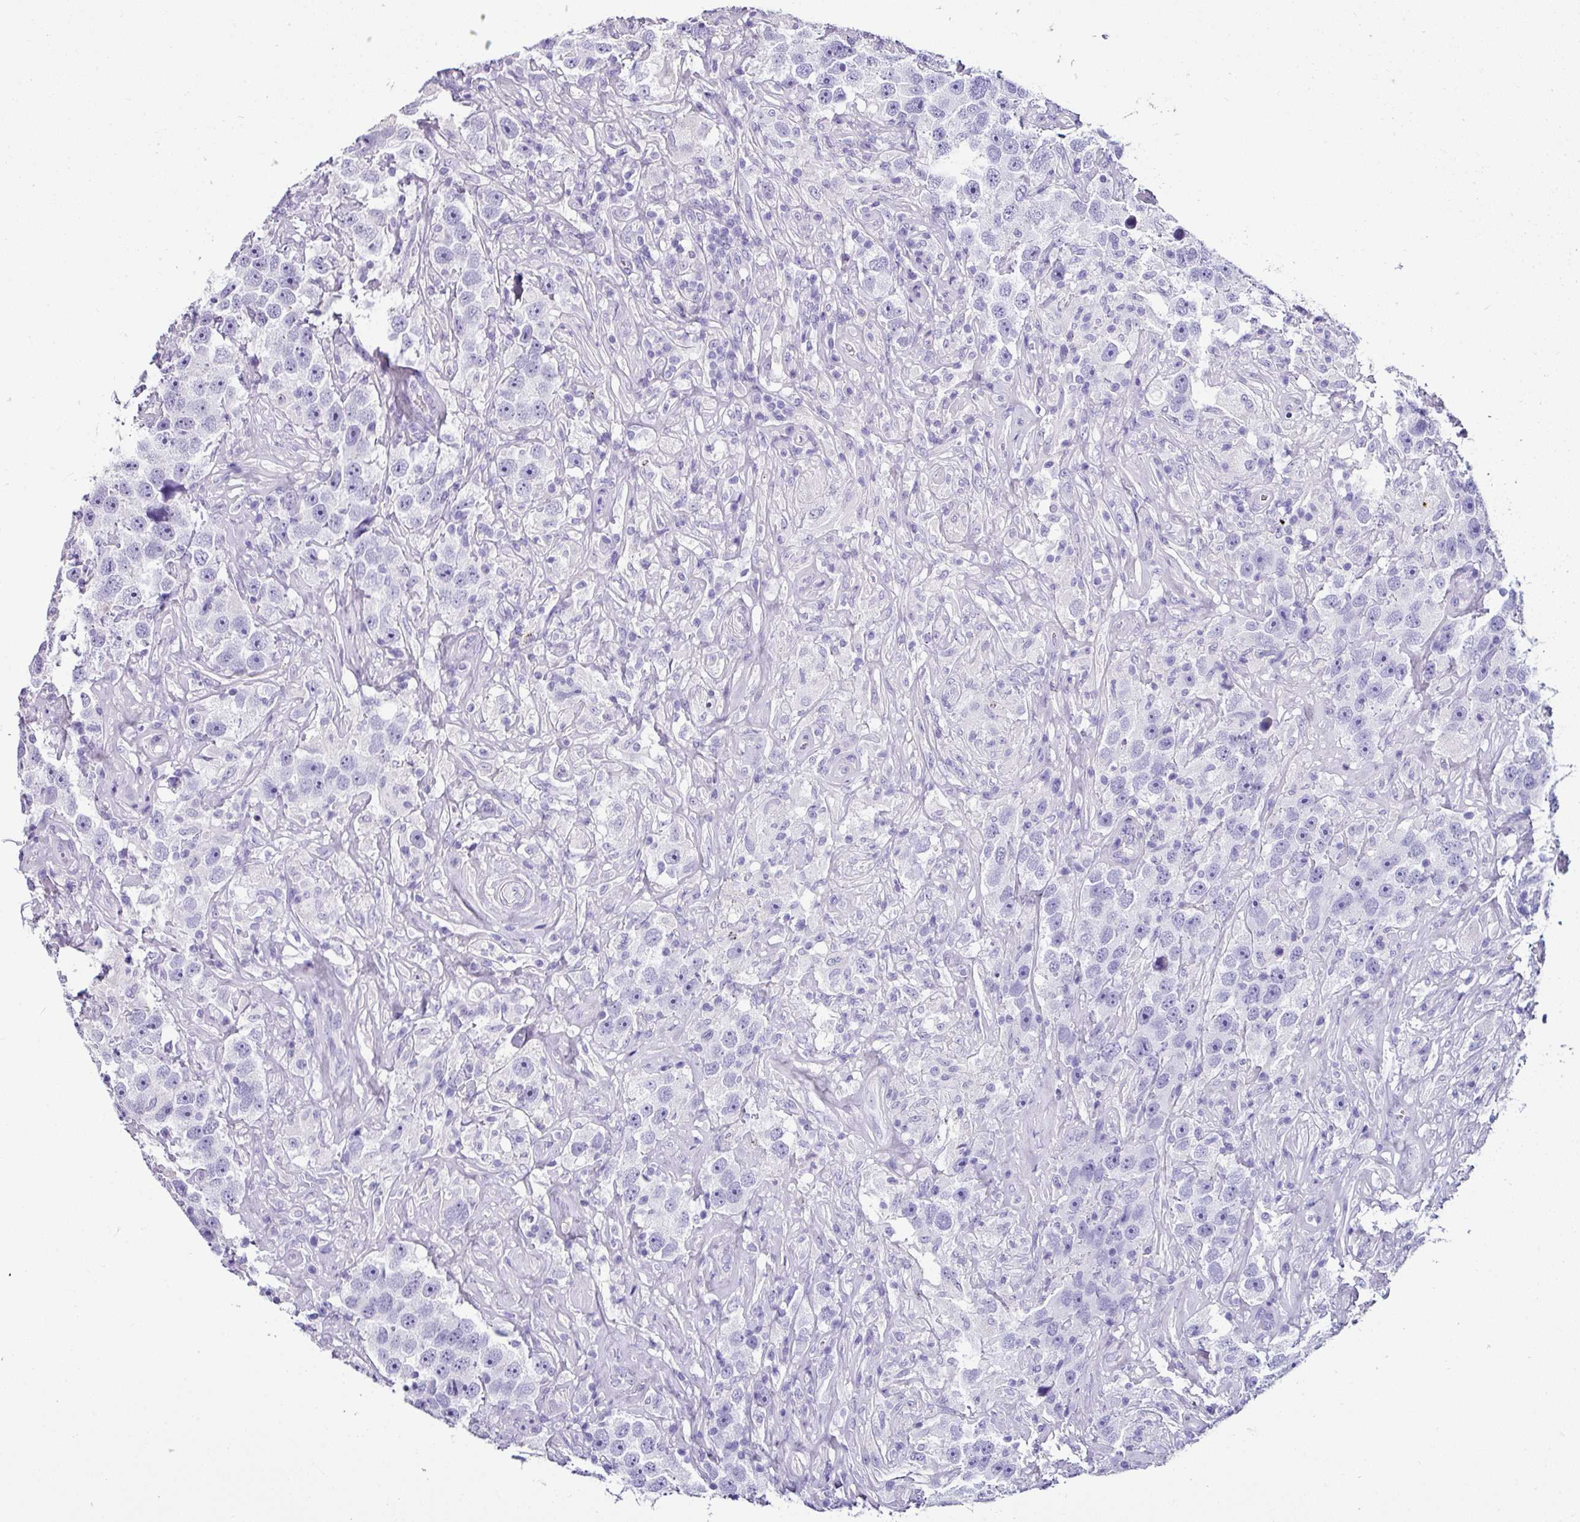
{"staining": {"intensity": "negative", "quantity": "none", "location": "none"}, "tissue": "testis cancer", "cell_type": "Tumor cells", "image_type": "cancer", "snomed": [{"axis": "morphology", "description": "Seminoma, NOS"}, {"axis": "topography", "description": "Testis"}], "caption": "Immunohistochemical staining of human testis seminoma shows no significant positivity in tumor cells. The staining is performed using DAB (3,3'-diaminobenzidine) brown chromogen with nuclei counter-stained in using hematoxylin.", "gene": "NAPSA", "patient": {"sex": "male", "age": 49}}